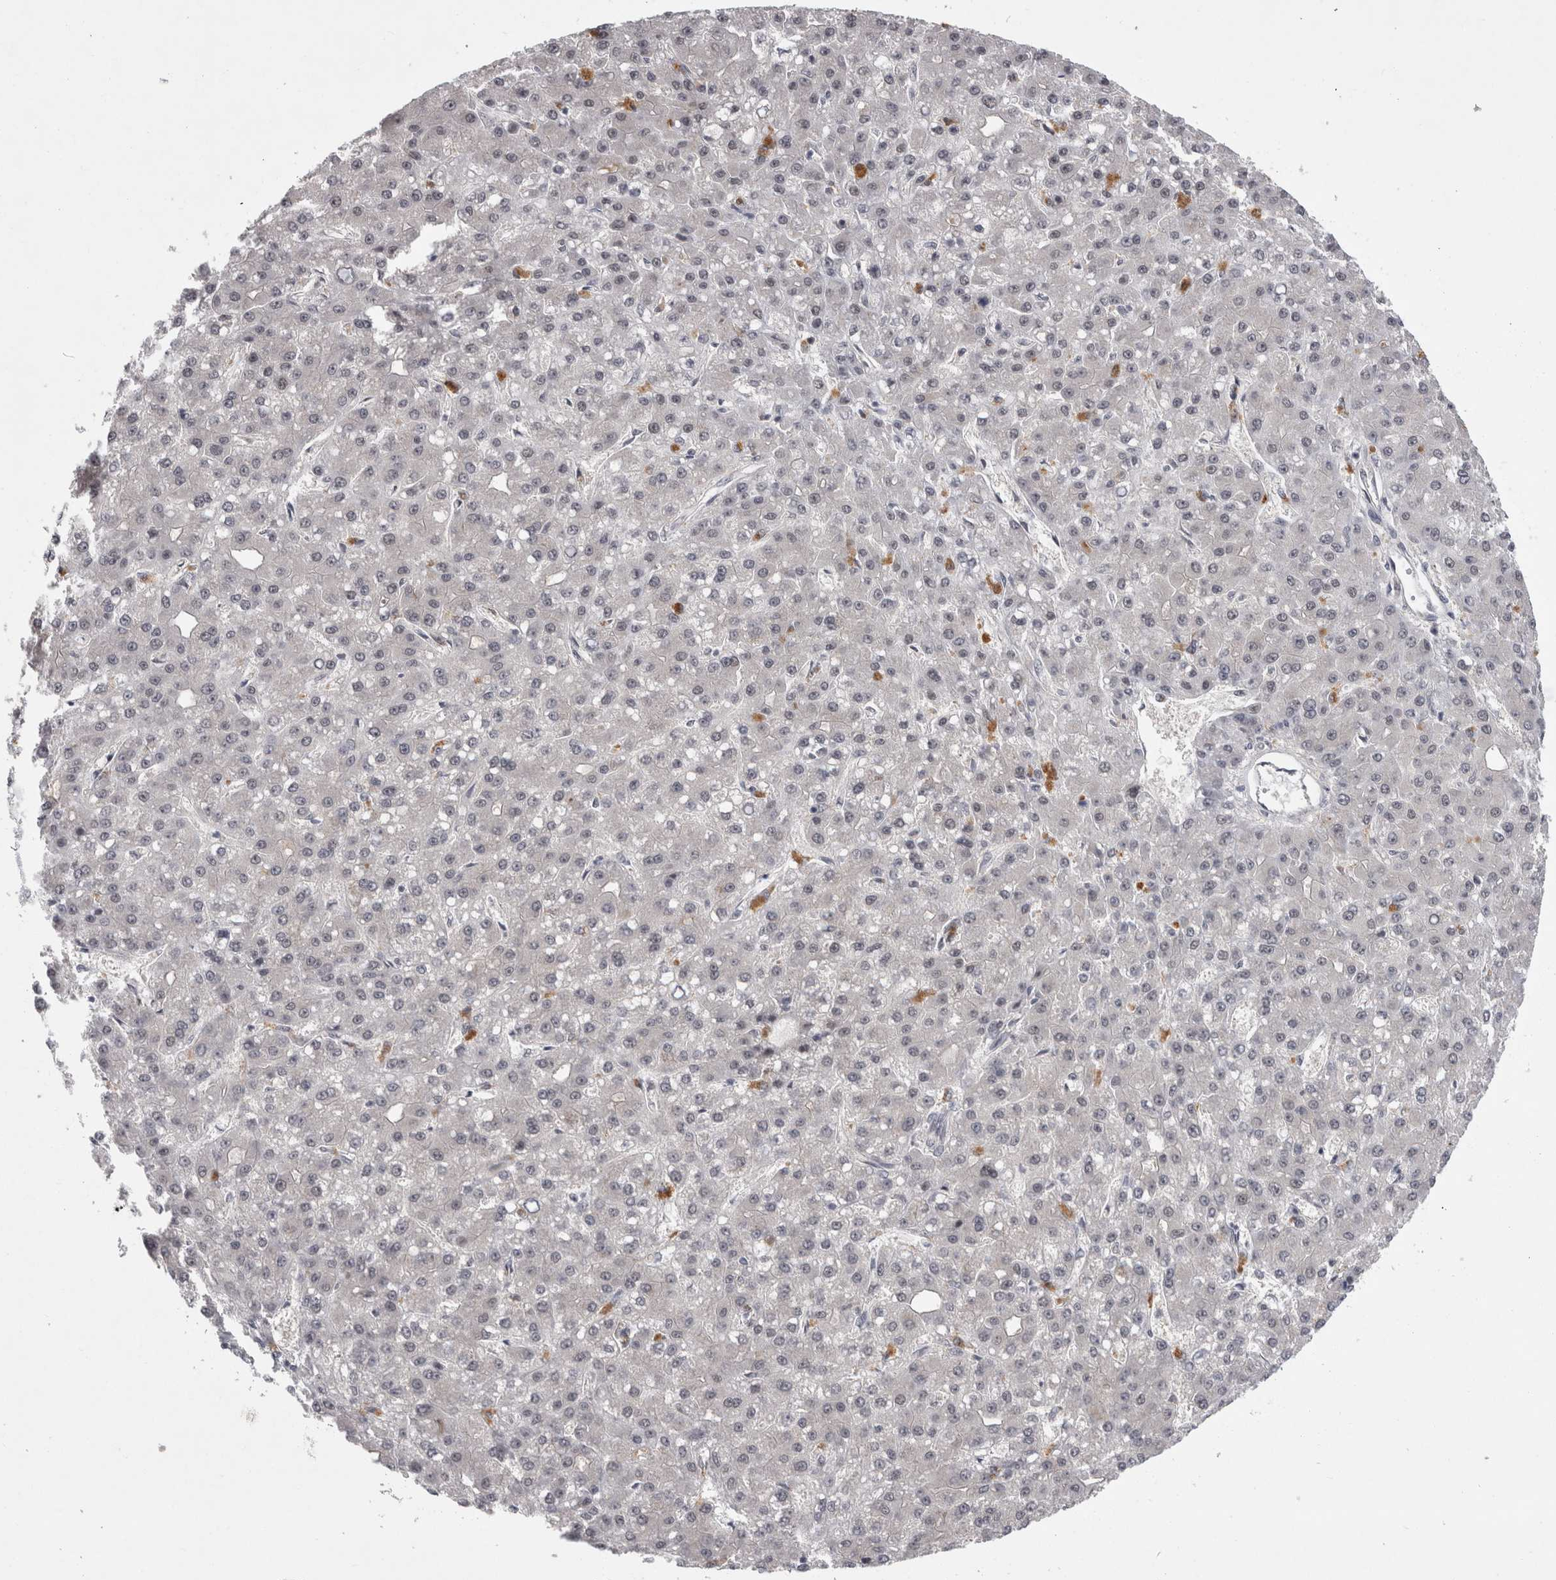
{"staining": {"intensity": "negative", "quantity": "none", "location": "none"}, "tissue": "liver cancer", "cell_type": "Tumor cells", "image_type": "cancer", "snomed": [{"axis": "morphology", "description": "Carcinoma, Hepatocellular, NOS"}, {"axis": "topography", "description": "Liver"}], "caption": "The photomicrograph reveals no significant expression in tumor cells of liver hepatocellular carcinoma. (Immunohistochemistry (ihc), brightfield microscopy, high magnification).", "gene": "PSMB2", "patient": {"sex": "male", "age": 67}}